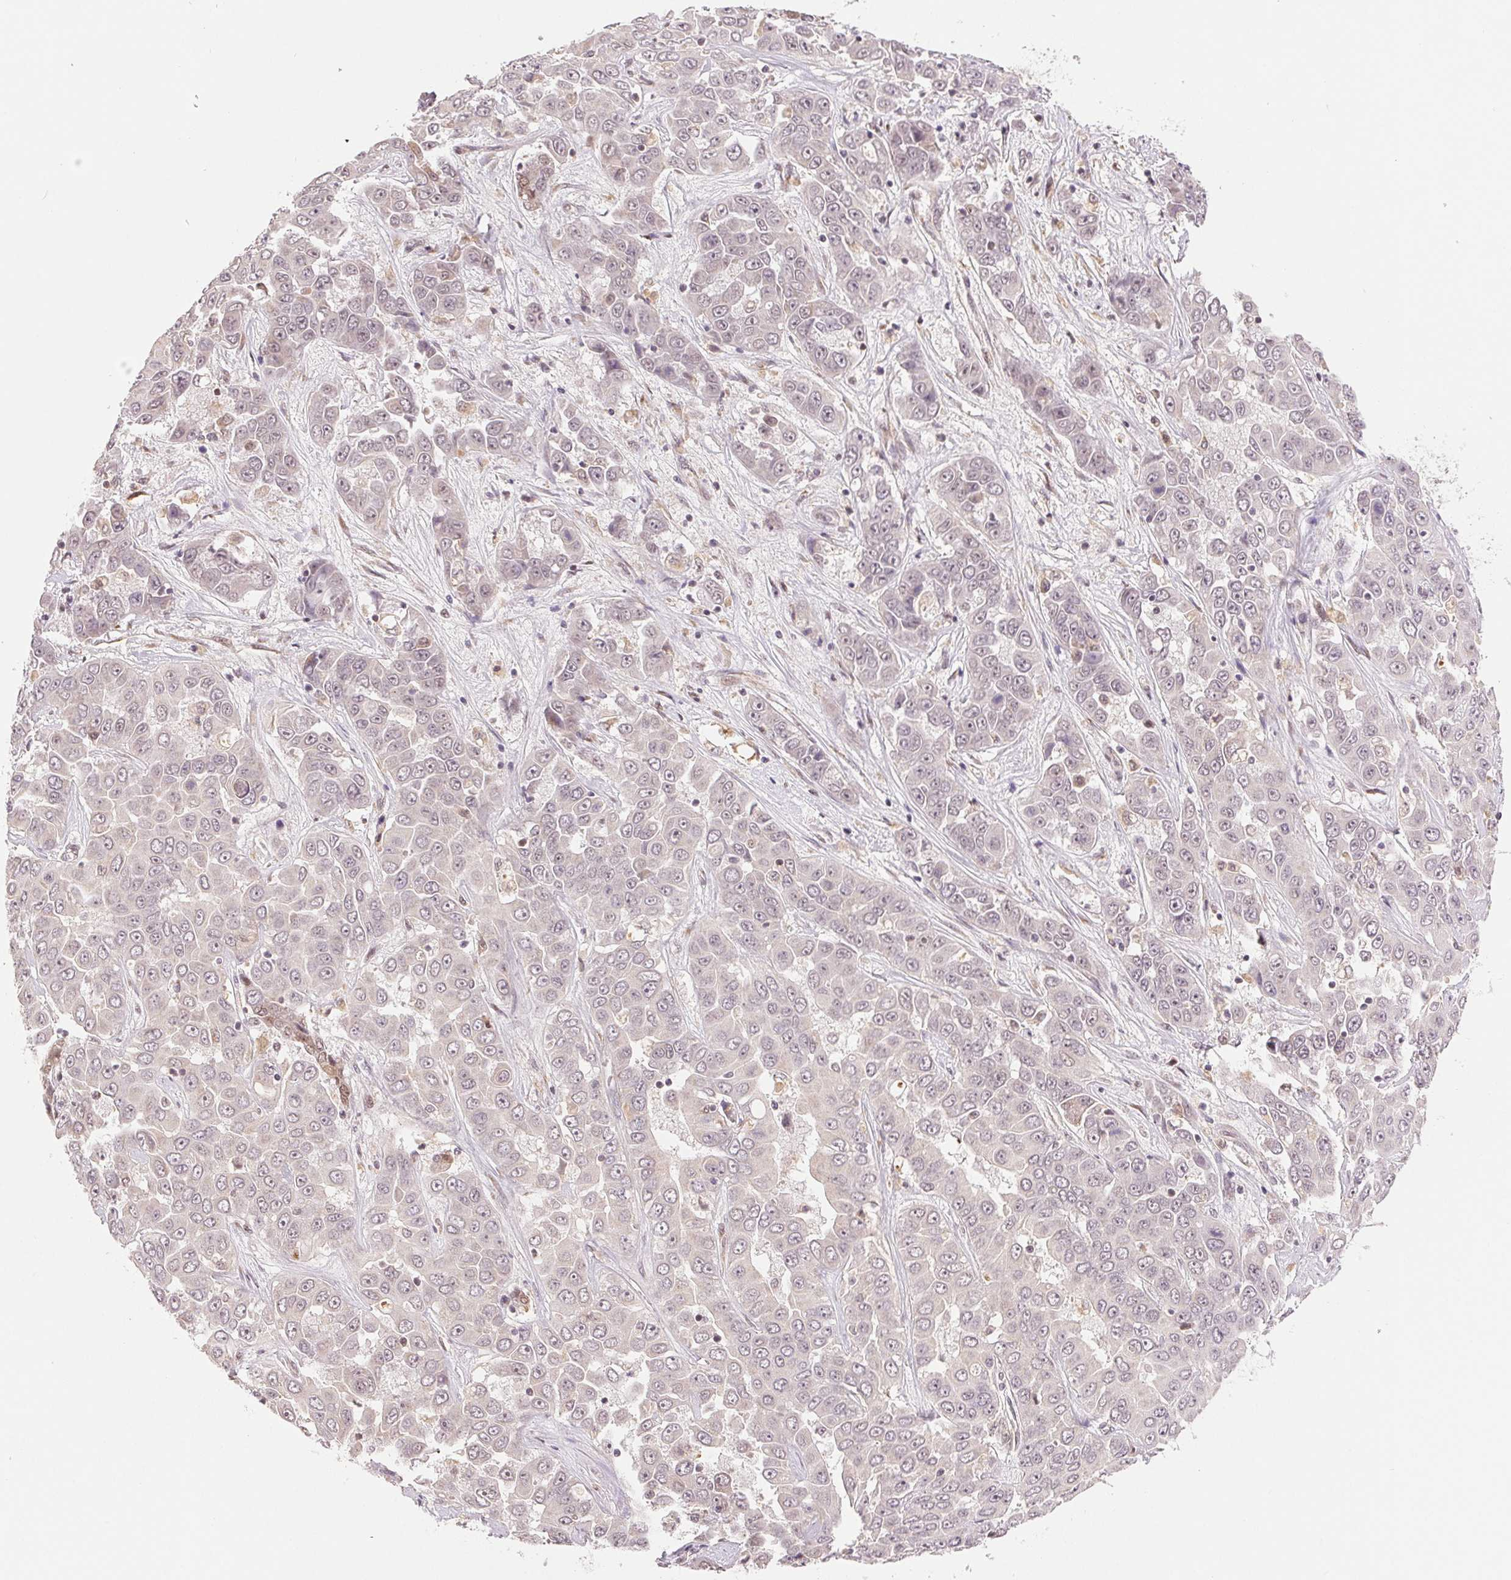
{"staining": {"intensity": "negative", "quantity": "none", "location": "none"}, "tissue": "liver cancer", "cell_type": "Tumor cells", "image_type": "cancer", "snomed": [{"axis": "morphology", "description": "Cholangiocarcinoma"}, {"axis": "topography", "description": "Liver"}], "caption": "DAB immunohistochemical staining of human liver cancer demonstrates no significant positivity in tumor cells.", "gene": "GRHL3", "patient": {"sex": "female", "age": 52}}